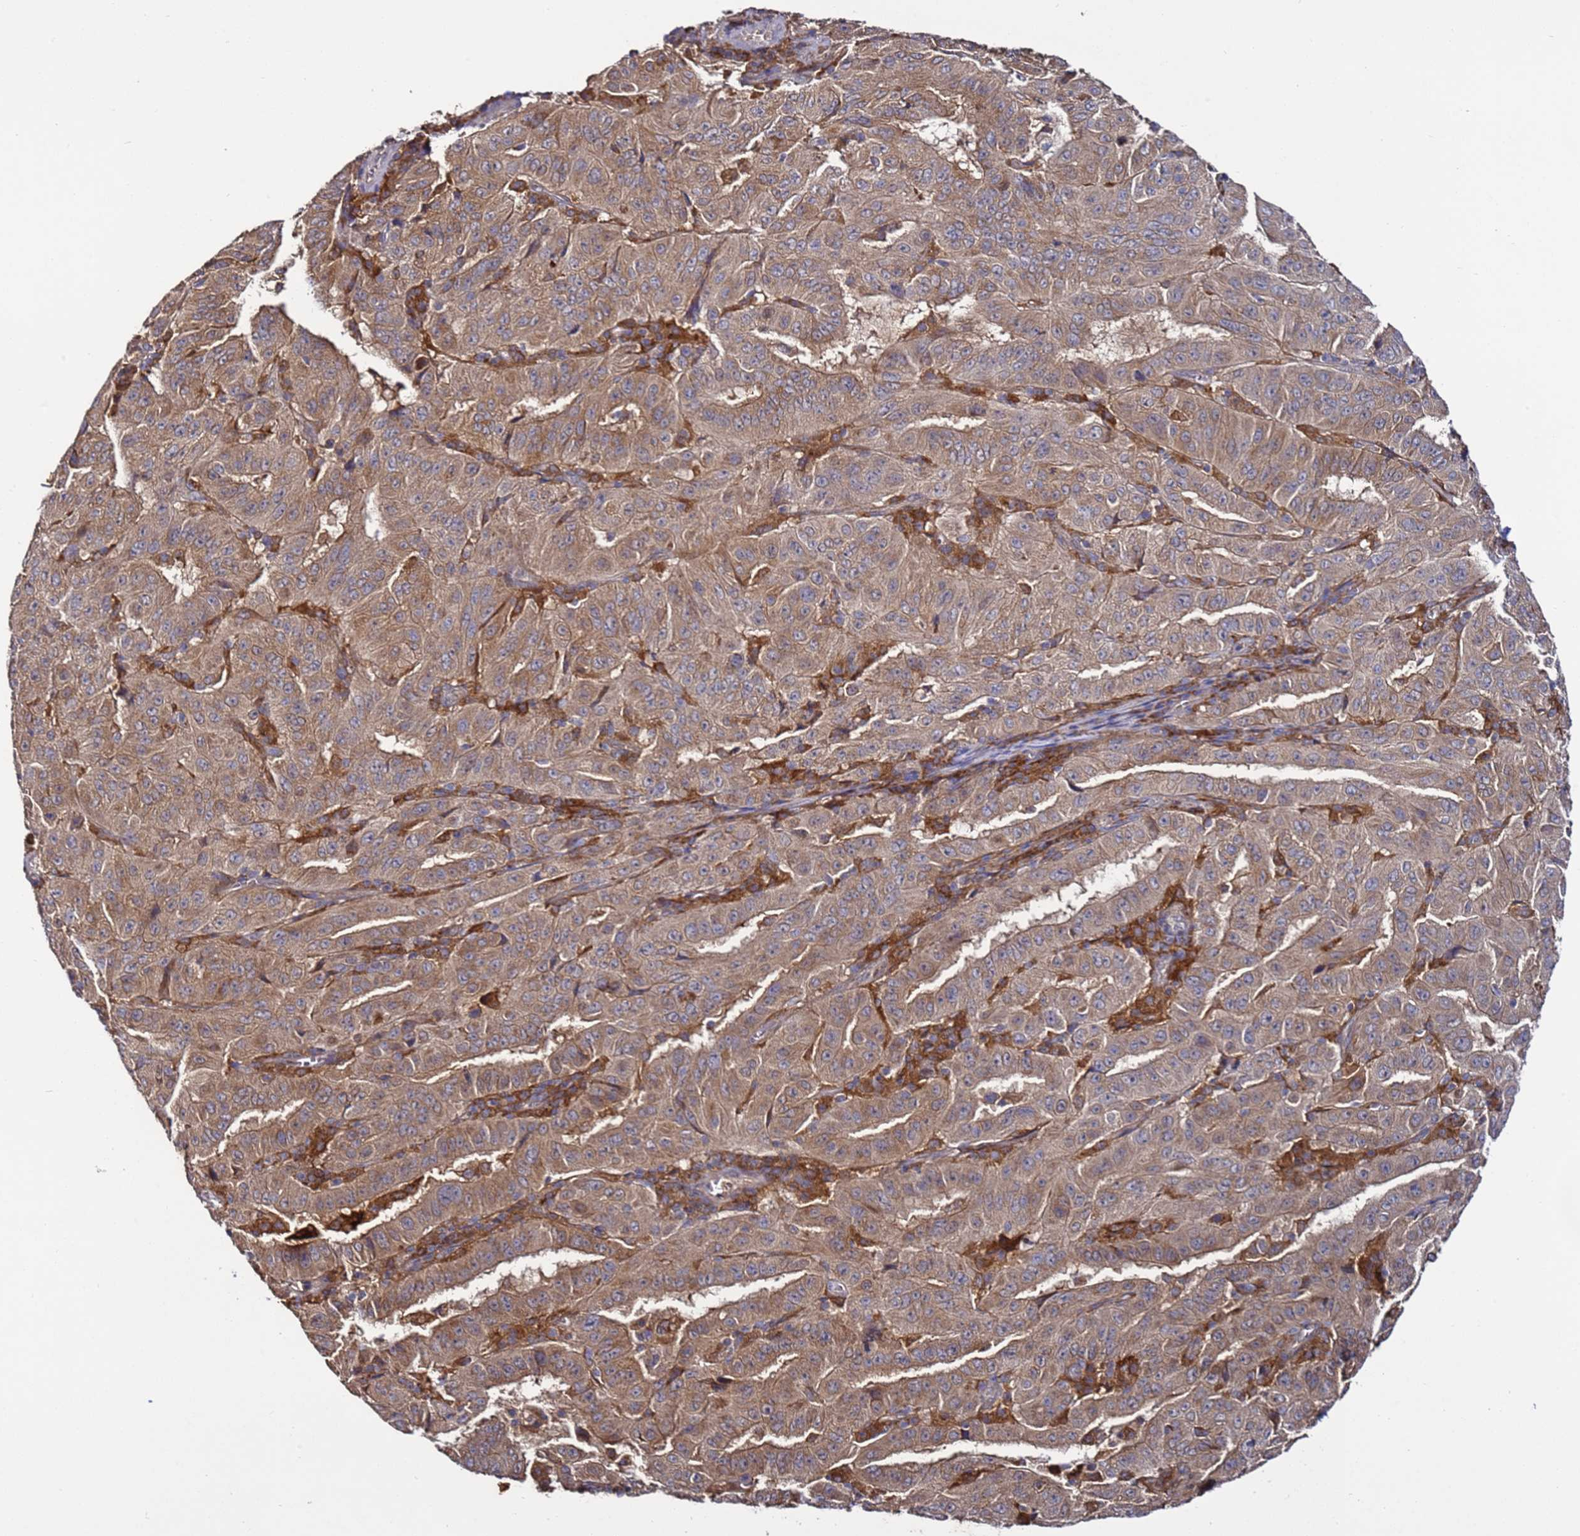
{"staining": {"intensity": "moderate", "quantity": ">75%", "location": "cytoplasmic/membranous"}, "tissue": "pancreatic cancer", "cell_type": "Tumor cells", "image_type": "cancer", "snomed": [{"axis": "morphology", "description": "Adenocarcinoma, NOS"}, {"axis": "topography", "description": "Pancreas"}], "caption": "Immunohistochemistry photomicrograph of neoplastic tissue: pancreatic cancer stained using immunohistochemistry demonstrates medium levels of moderate protein expression localized specifically in the cytoplasmic/membranous of tumor cells, appearing as a cytoplasmic/membranous brown color.", "gene": "TMEM176B", "patient": {"sex": "male", "age": 63}}